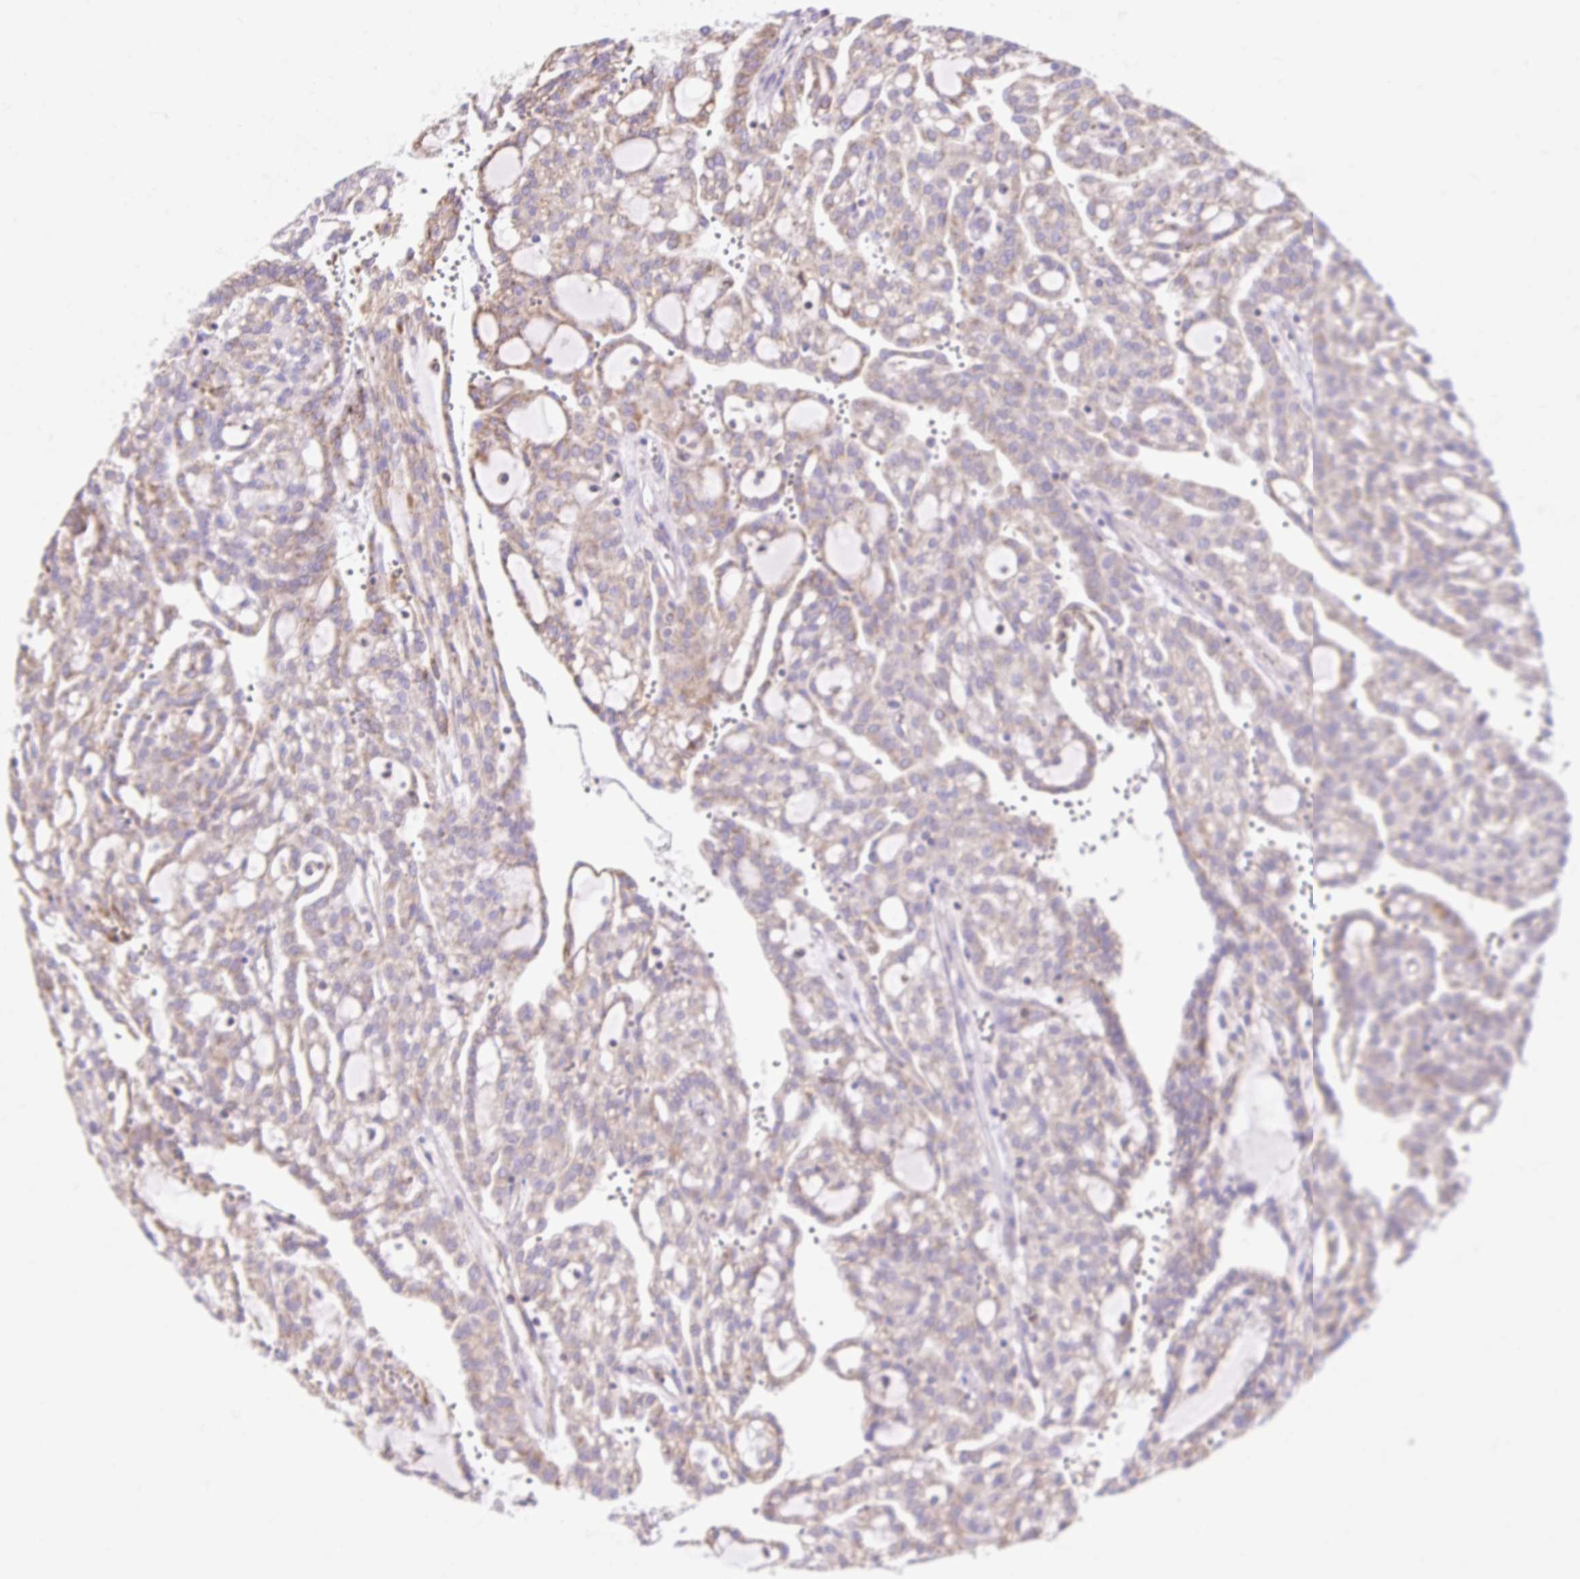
{"staining": {"intensity": "weak", "quantity": ">75%", "location": "cytoplasmic/membranous"}, "tissue": "renal cancer", "cell_type": "Tumor cells", "image_type": "cancer", "snomed": [{"axis": "morphology", "description": "Adenocarcinoma, NOS"}, {"axis": "topography", "description": "Kidney"}], "caption": "This histopathology image displays renal cancer stained with immunohistochemistry (IHC) to label a protein in brown. The cytoplasmic/membranous of tumor cells show weak positivity for the protein. Nuclei are counter-stained blue.", "gene": "DAAM2", "patient": {"sex": "male", "age": 63}}